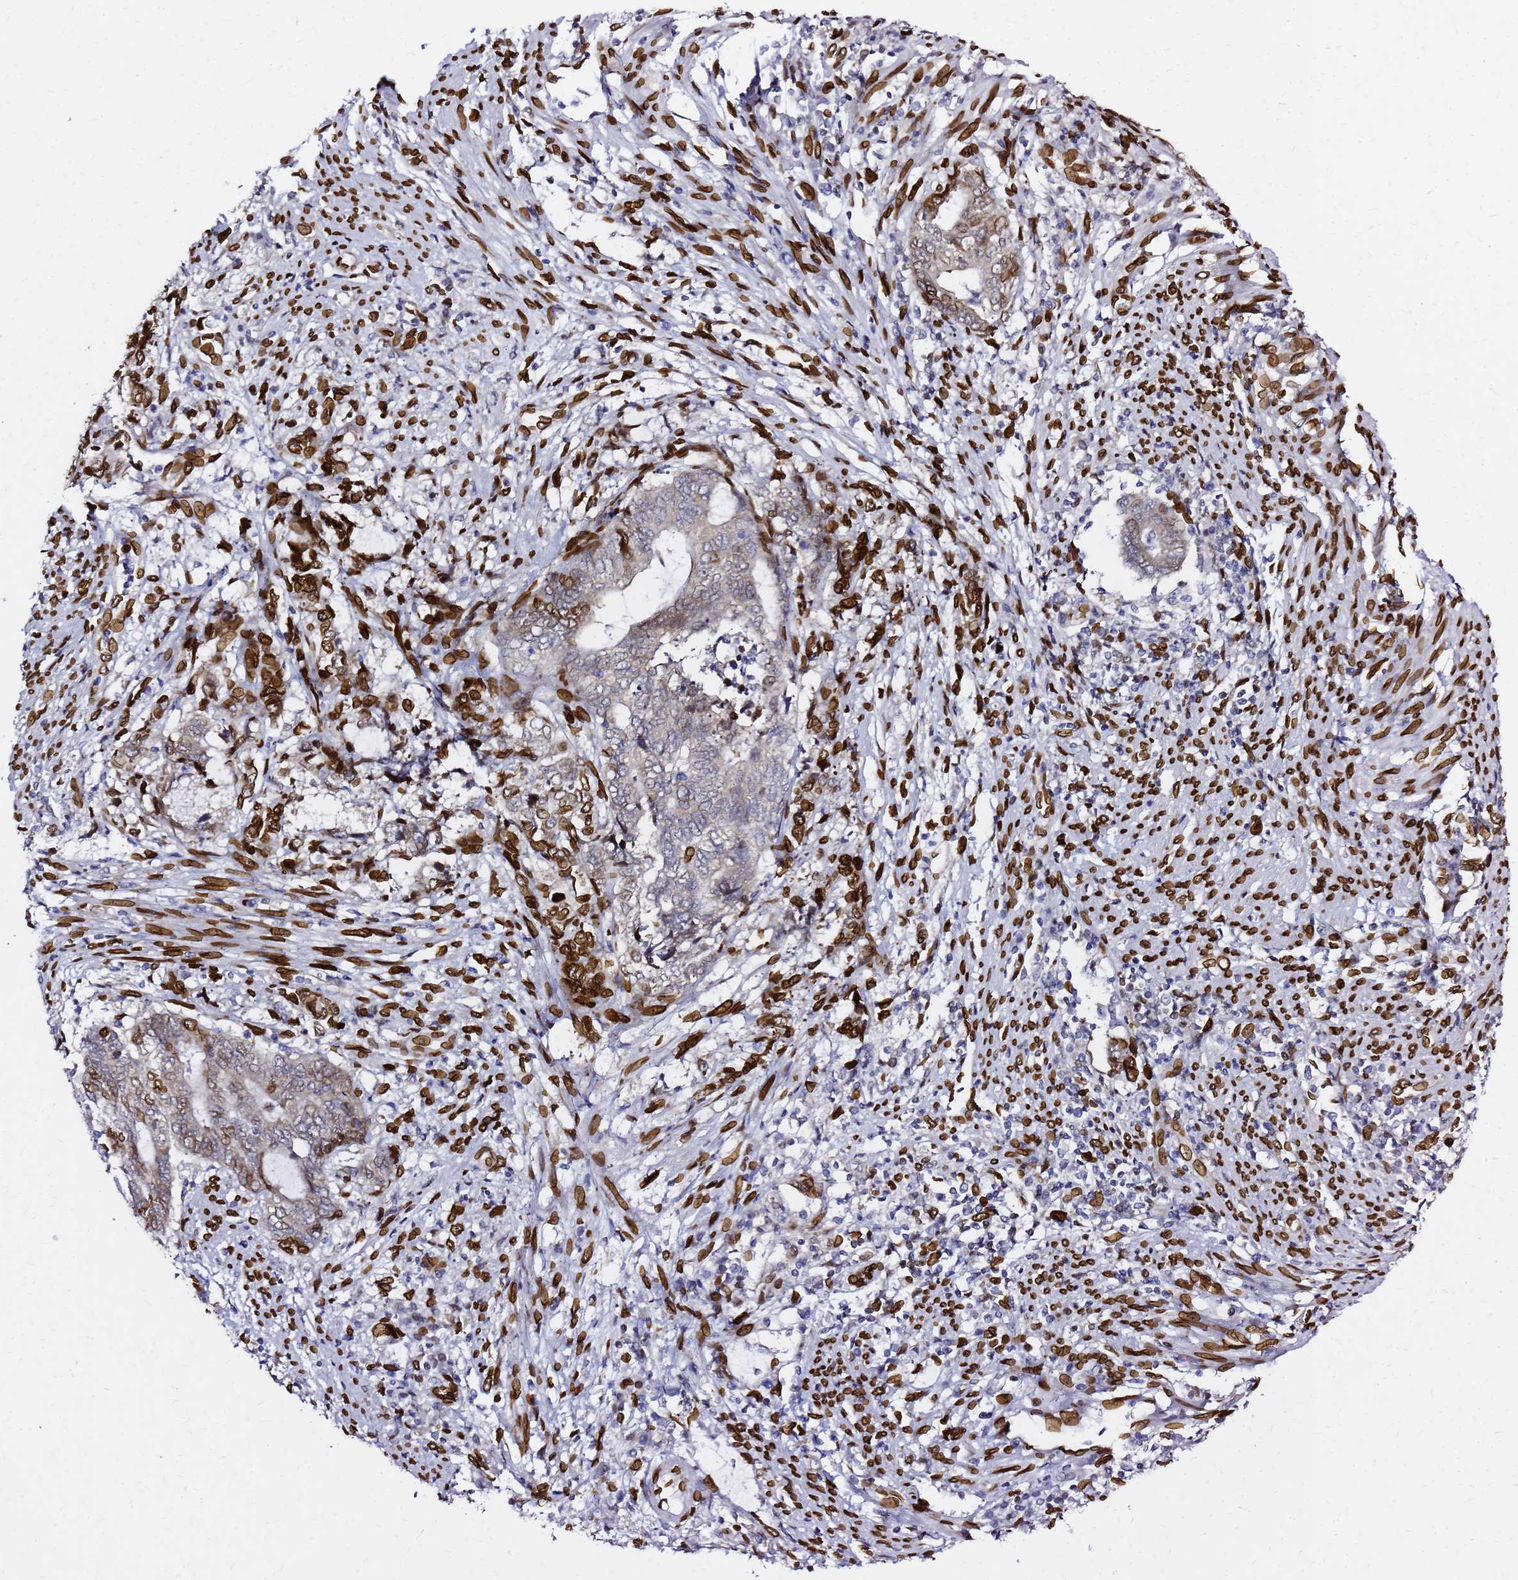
{"staining": {"intensity": "strong", "quantity": "<25%", "location": "cytoplasmic/membranous,nuclear"}, "tissue": "endometrial cancer", "cell_type": "Tumor cells", "image_type": "cancer", "snomed": [{"axis": "morphology", "description": "Adenocarcinoma, NOS"}, {"axis": "topography", "description": "Uterus"}, {"axis": "topography", "description": "Endometrium"}], "caption": "The immunohistochemical stain highlights strong cytoplasmic/membranous and nuclear staining in tumor cells of endometrial cancer tissue.", "gene": "C6orf141", "patient": {"sex": "female", "age": 70}}